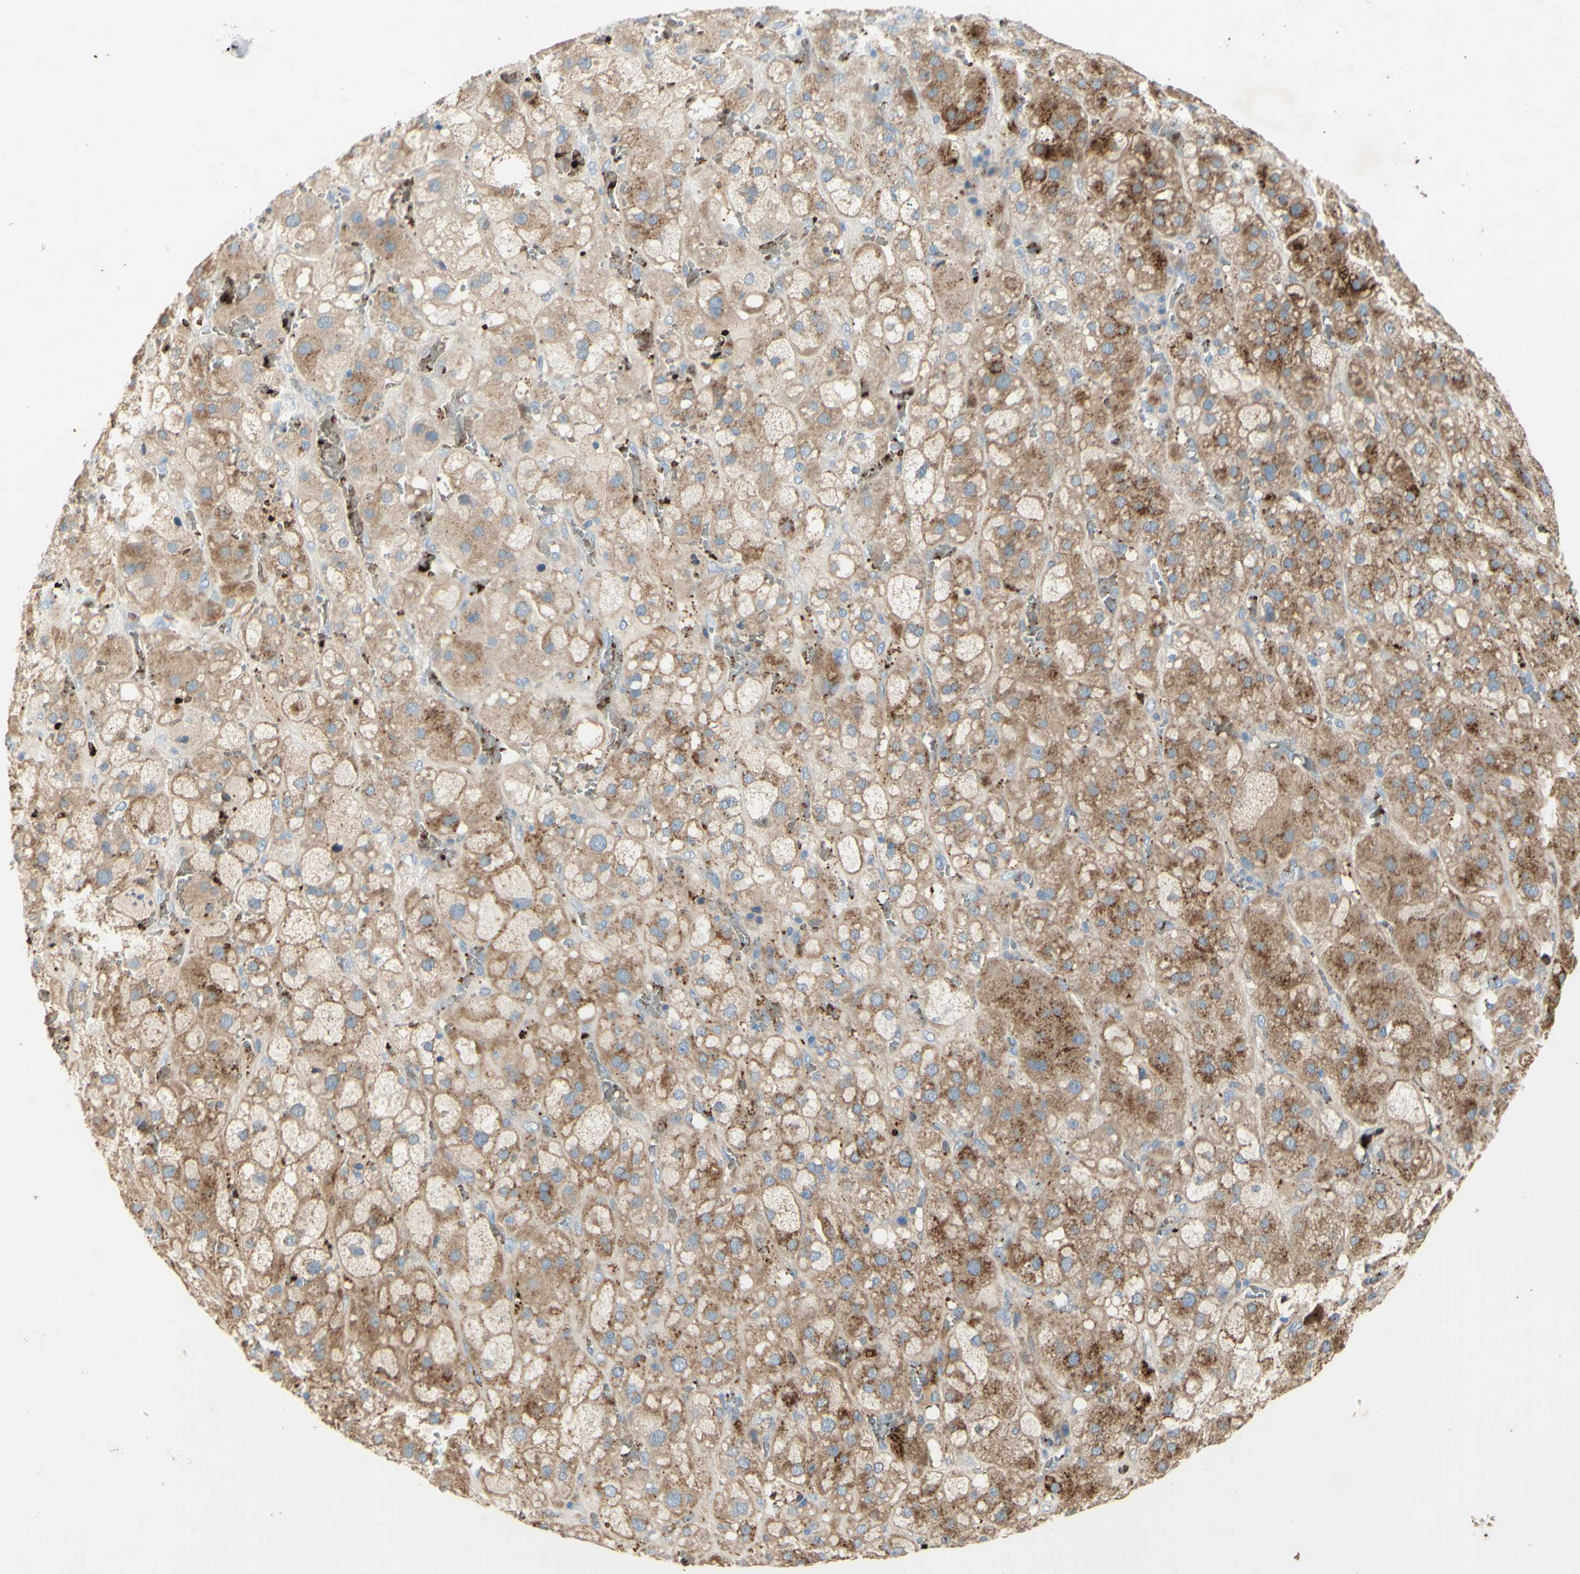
{"staining": {"intensity": "moderate", "quantity": "25%-75%", "location": "cytoplasmic/membranous"}, "tissue": "adrenal gland", "cell_type": "Glandular cells", "image_type": "normal", "snomed": [{"axis": "morphology", "description": "Normal tissue, NOS"}, {"axis": "topography", "description": "Adrenal gland"}], "caption": "The image shows immunohistochemical staining of normal adrenal gland. There is moderate cytoplasmic/membranous positivity is seen in about 25%-75% of glandular cells. (IHC, brightfield microscopy, high magnification).", "gene": "GAN", "patient": {"sex": "female", "age": 47}}